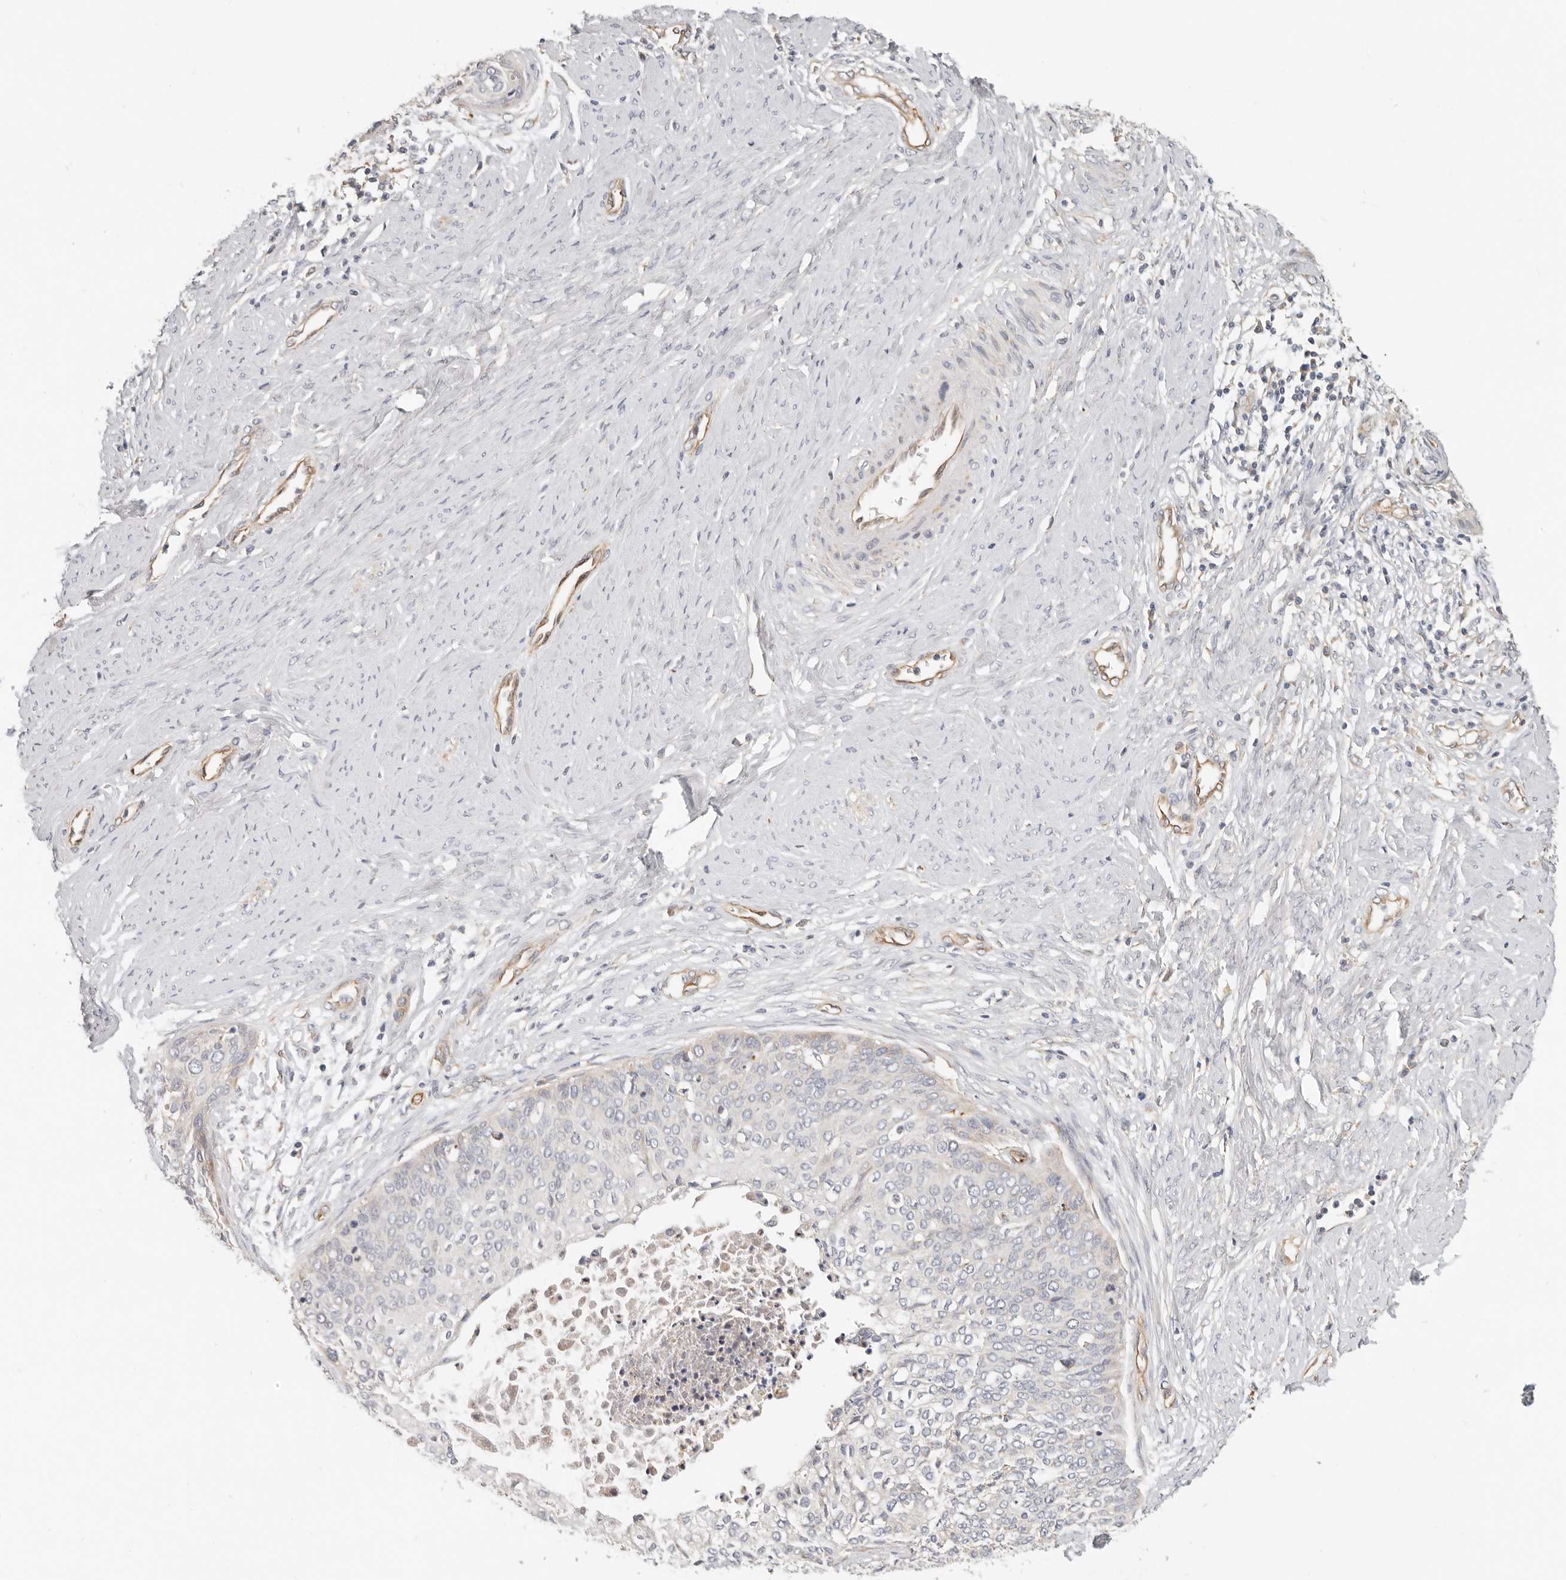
{"staining": {"intensity": "negative", "quantity": "none", "location": "none"}, "tissue": "cervical cancer", "cell_type": "Tumor cells", "image_type": "cancer", "snomed": [{"axis": "morphology", "description": "Squamous cell carcinoma, NOS"}, {"axis": "topography", "description": "Cervix"}], "caption": "Tumor cells are negative for brown protein staining in cervical cancer (squamous cell carcinoma). (Brightfield microscopy of DAB IHC at high magnification).", "gene": "SPRING1", "patient": {"sex": "female", "age": 37}}